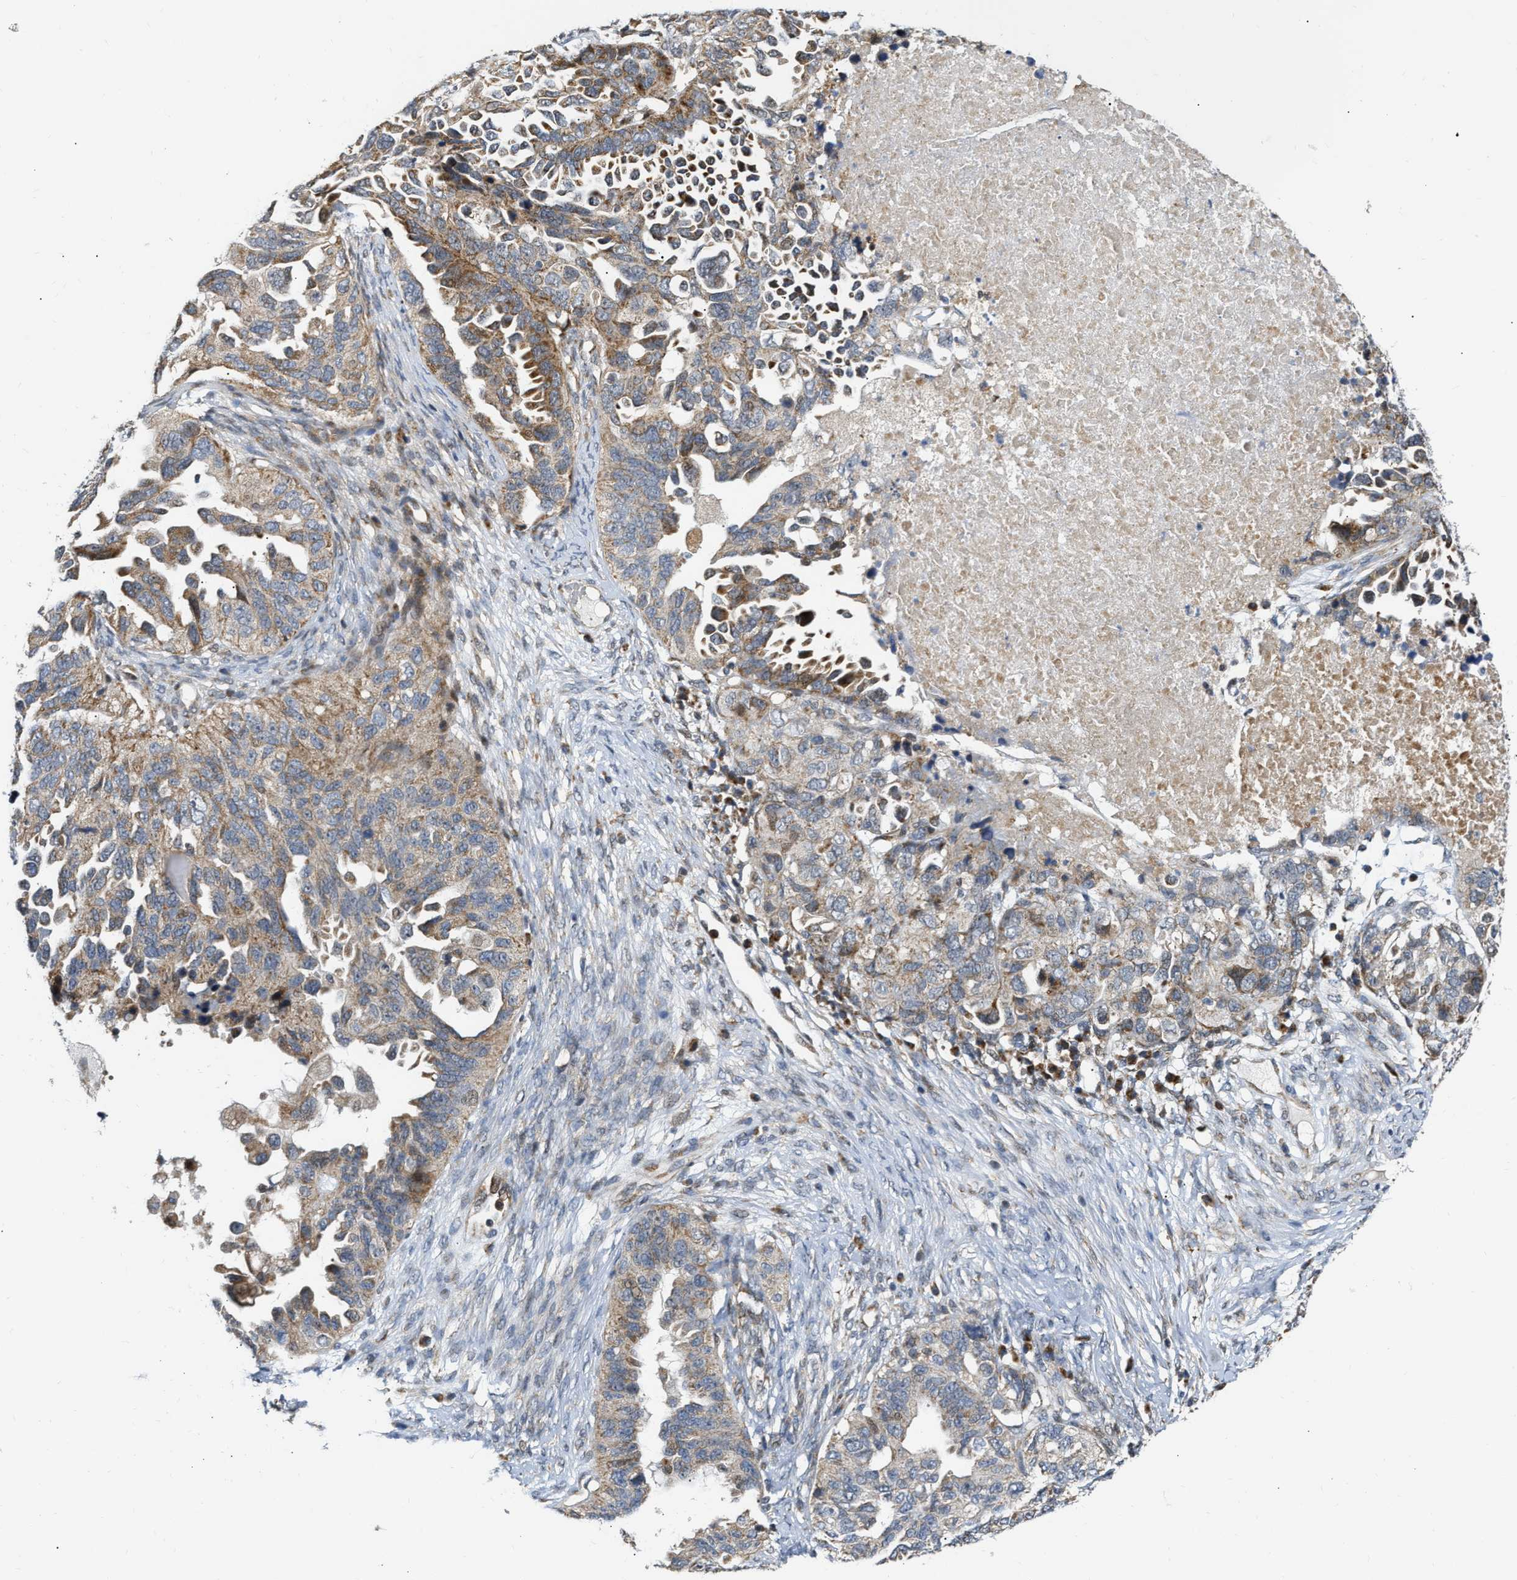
{"staining": {"intensity": "moderate", "quantity": ">75%", "location": "cytoplasmic/membranous"}, "tissue": "ovarian cancer", "cell_type": "Tumor cells", "image_type": "cancer", "snomed": [{"axis": "morphology", "description": "Cystadenocarcinoma, serous, NOS"}, {"axis": "topography", "description": "Ovary"}], "caption": "The photomicrograph reveals a brown stain indicating the presence of a protein in the cytoplasmic/membranous of tumor cells in ovarian cancer.", "gene": "DEPTOR", "patient": {"sex": "female", "age": 82}}